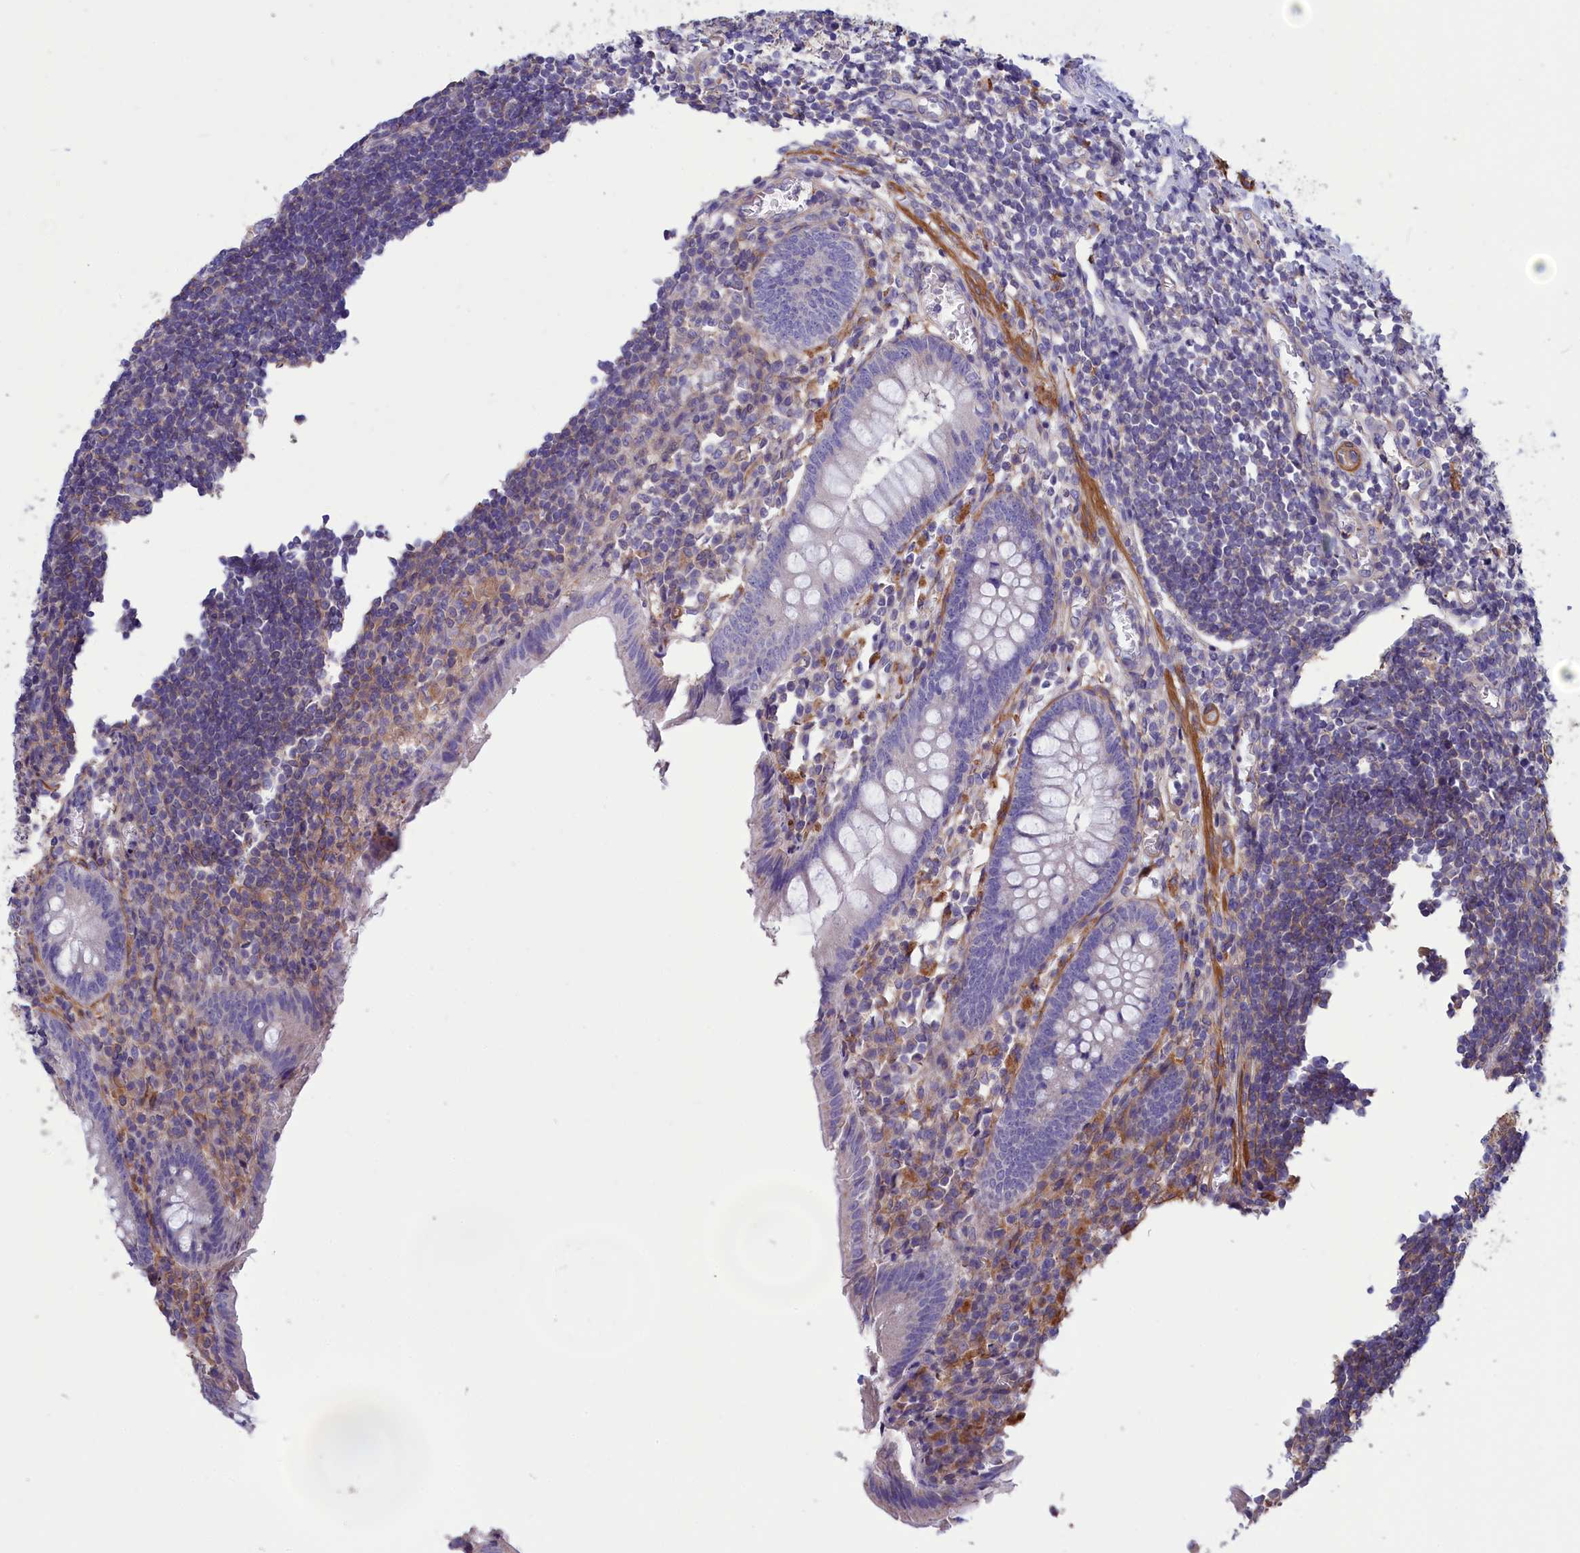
{"staining": {"intensity": "negative", "quantity": "none", "location": "none"}, "tissue": "appendix", "cell_type": "Glandular cells", "image_type": "normal", "snomed": [{"axis": "morphology", "description": "Normal tissue, NOS"}, {"axis": "topography", "description": "Appendix"}], "caption": "The immunohistochemistry (IHC) histopathology image has no significant expression in glandular cells of appendix. (DAB (3,3'-diaminobenzidine) immunohistochemistry (IHC) visualized using brightfield microscopy, high magnification).", "gene": "AMDHD2", "patient": {"sex": "female", "age": 17}}